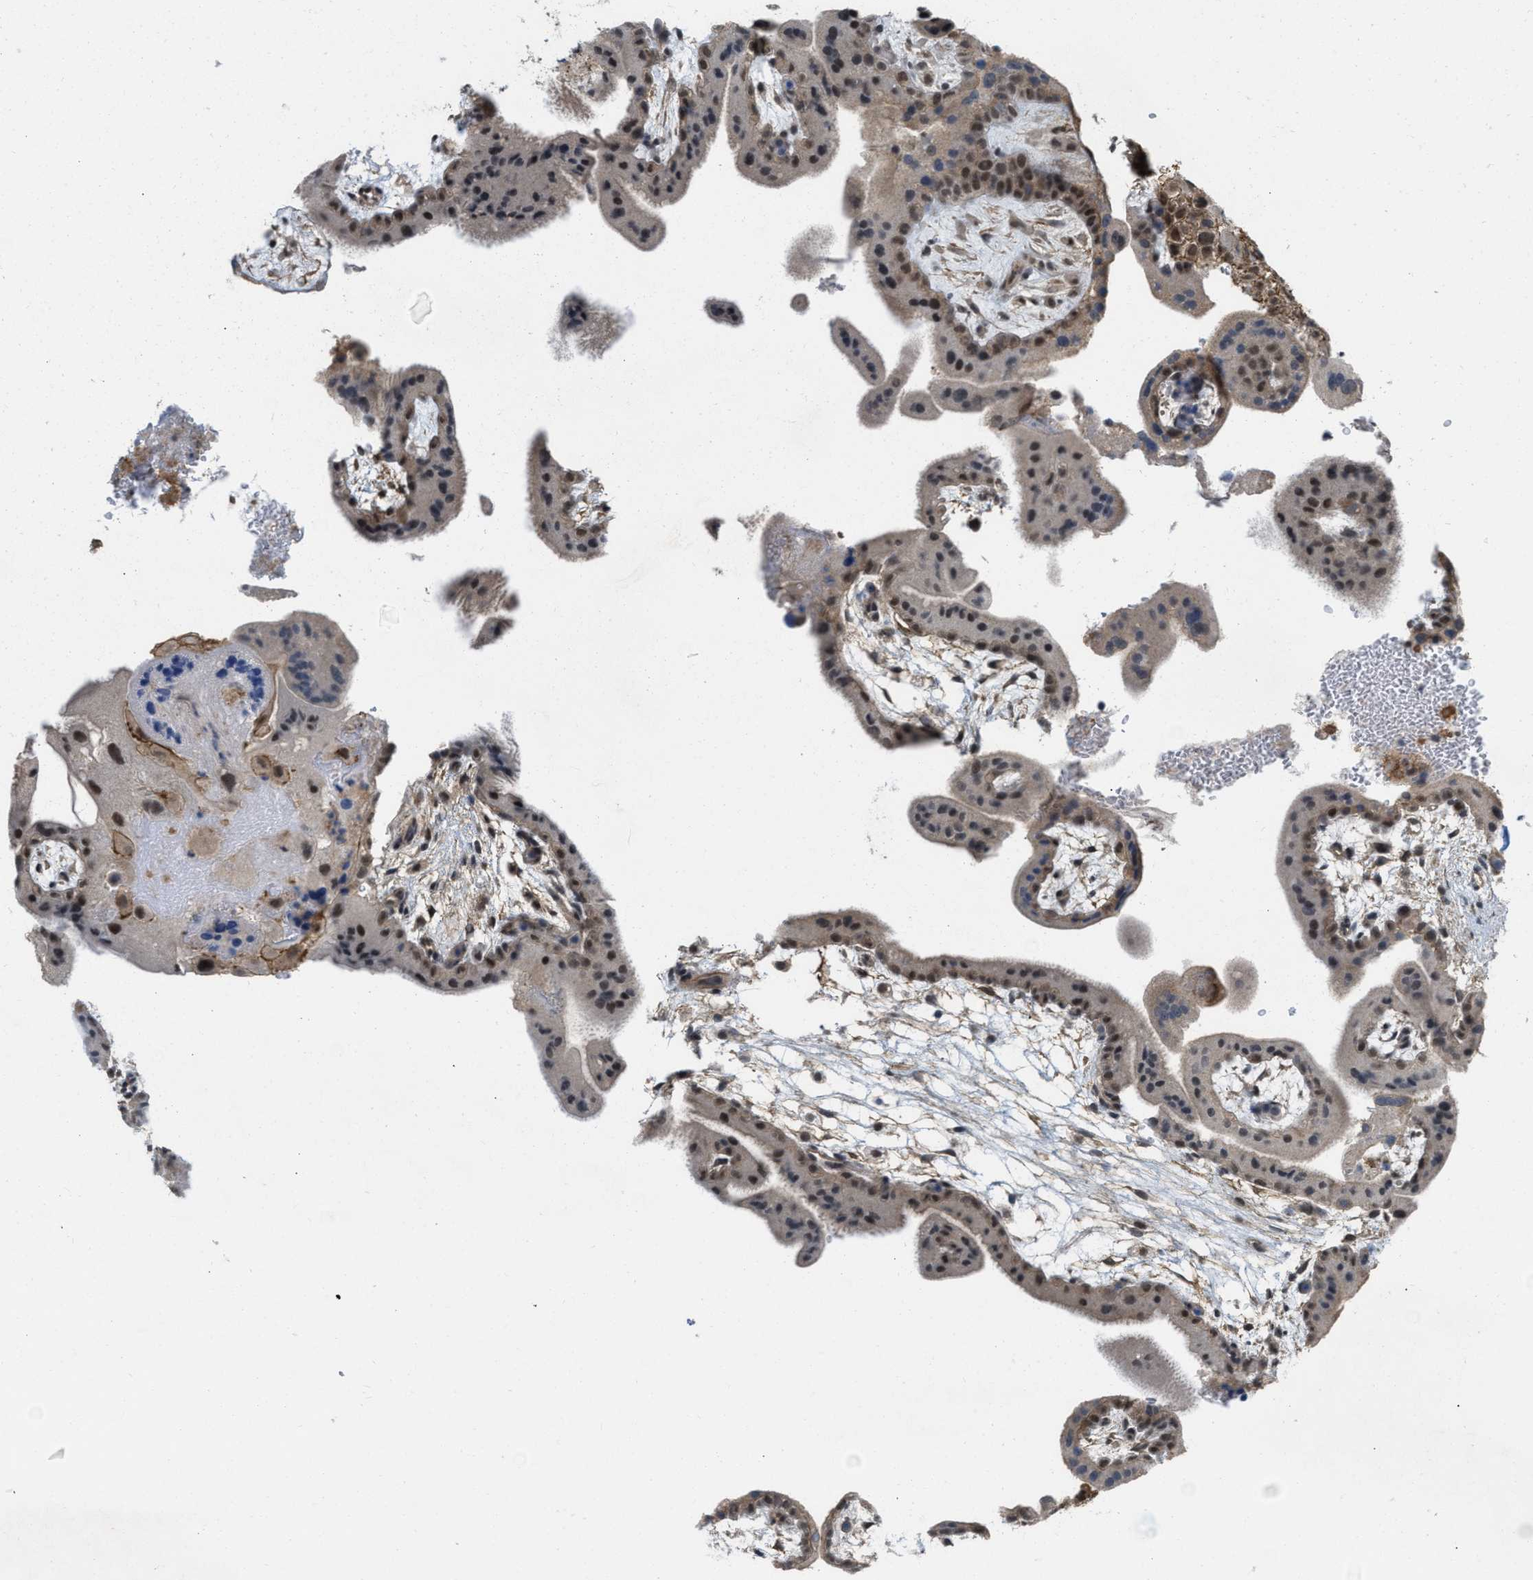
{"staining": {"intensity": "moderate", "quantity": ">75%", "location": "cytoplasmic/membranous,nuclear"}, "tissue": "placenta", "cell_type": "Decidual cells", "image_type": "normal", "snomed": [{"axis": "morphology", "description": "Normal tissue, NOS"}, {"axis": "topography", "description": "Placenta"}], "caption": "Decidual cells exhibit moderate cytoplasmic/membranous,nuclear positivity in about >75% of cells in unremarkable placenta.", "gene": "NAPEPLD", "patient": {"sex": "female", "age": 35}}